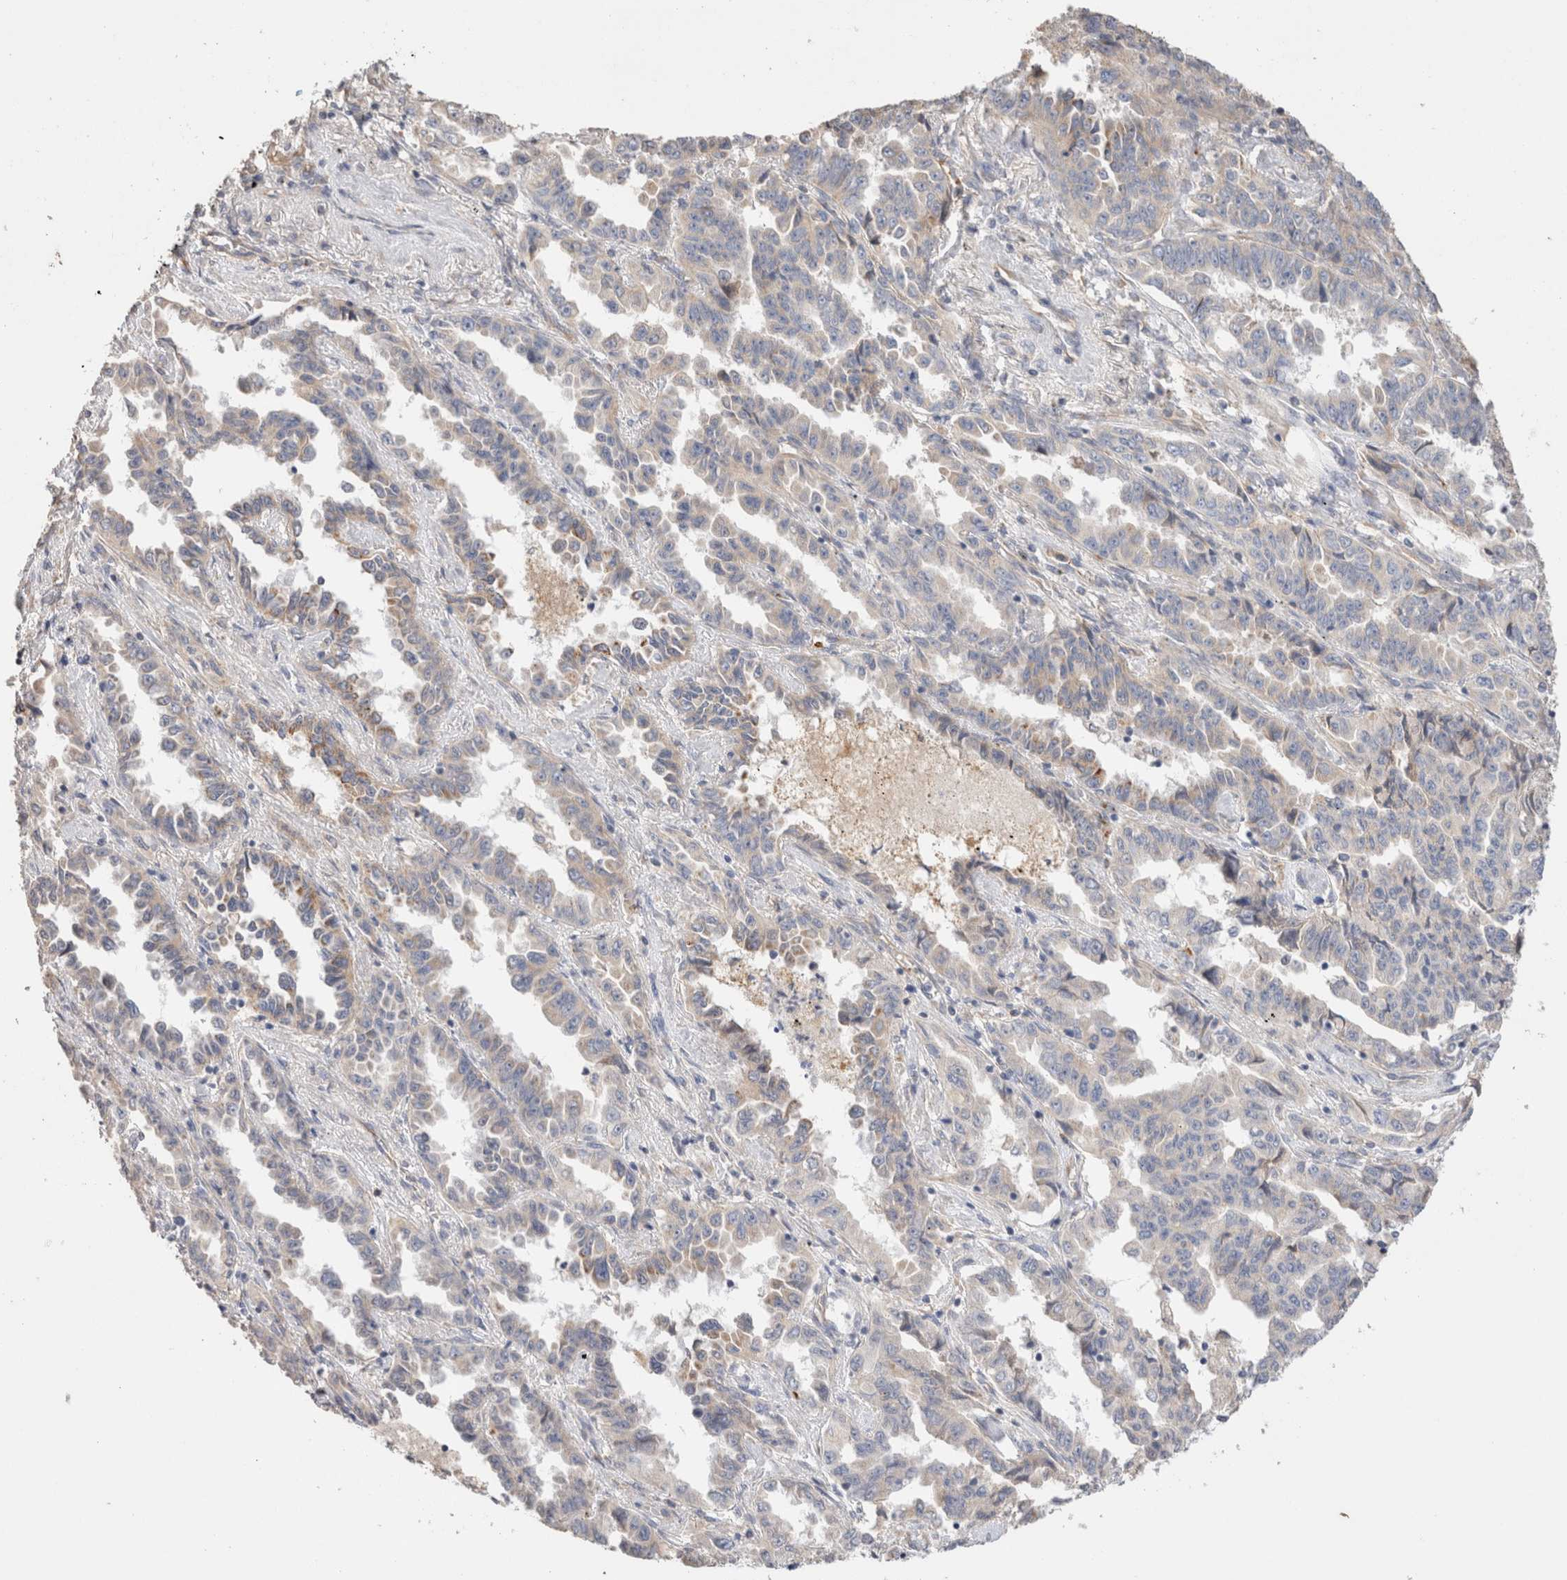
{"staining": {"intensity": "weak", "quantity": "<25%", "location": "cytoplasmic/membranous"}, "tissue": "lung cancer", "cell_type": "Tumor cells", "image_type": "cancer", "snomed": [{"axis": "morphology", "description": "Adenocarcinoma, NOS"}, {"axis": "topography", "description": "Lung"}], "caption": "Human lung cancer (adenocarcinoma) stained for a protein using immunohistochemistry (IHC) exhibits no expression in tumor cells.", "gene": "PROS1", "patient": {"sex": "female", "age": 51}}